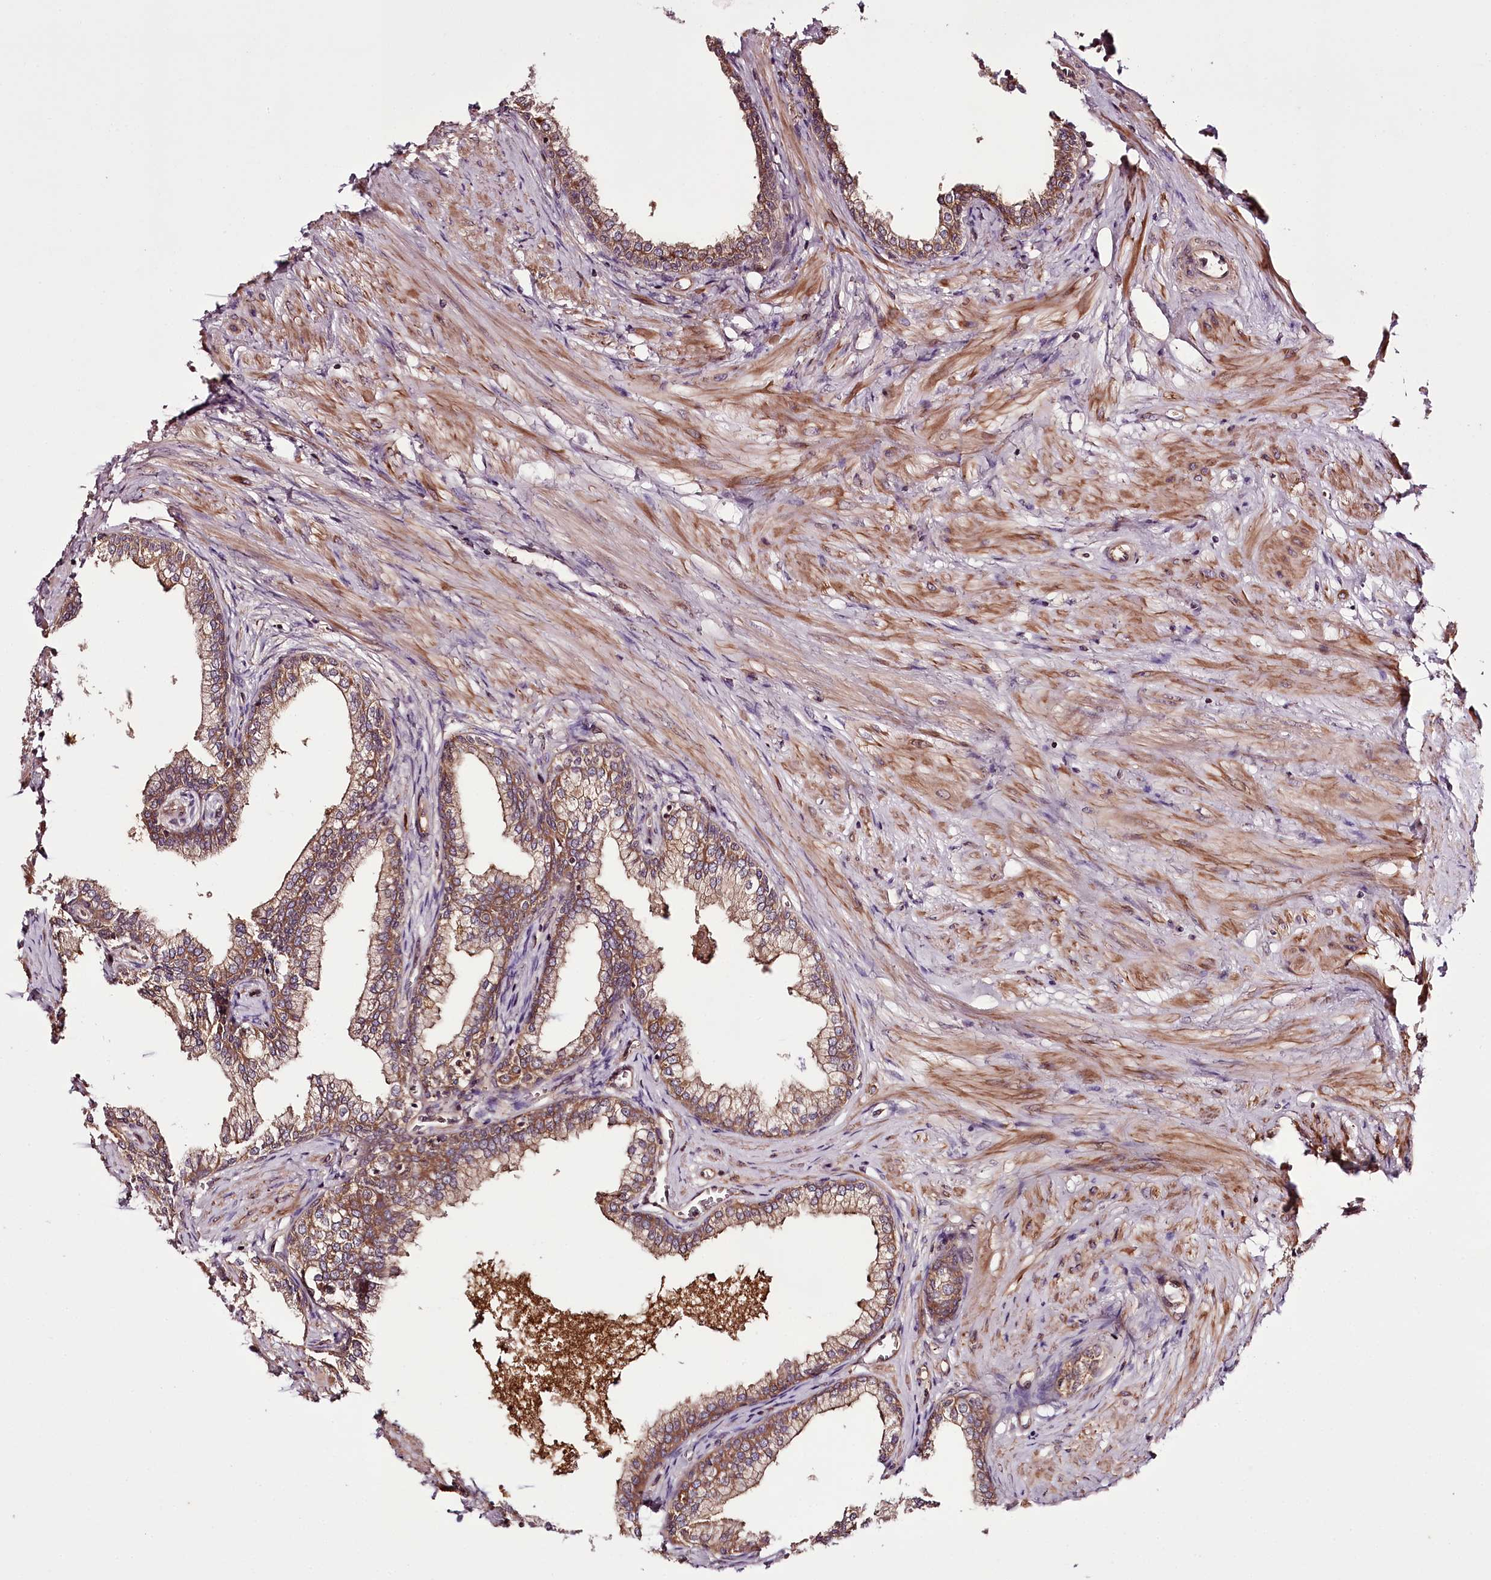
{"staining": {"intensity": "moderate", "quantity": ">75%", "location": "cytoplasmic/membranous"}, "tissue": "prostate", "cell_type": "Glandular cells", "image_type": "normal", "snomed": [{"axis": "morphology", "description": "Normal tissue, NOS"}, {"axis": "morphology", "description": "Urothelial carcinoma, Low grade"}, {"axis": "topography", "description": "Urinary bladder"}, {"axis": "topography", "description": "Prostate"}], "caption": "Immunohistochemistry of normal human prostate exhibits medium levels of moderate cytoplasmic/membranous positivity in approximately >75% of glandular cells.", "gene": "TARS1", "patient": {"sex": "male", "age": 60}}